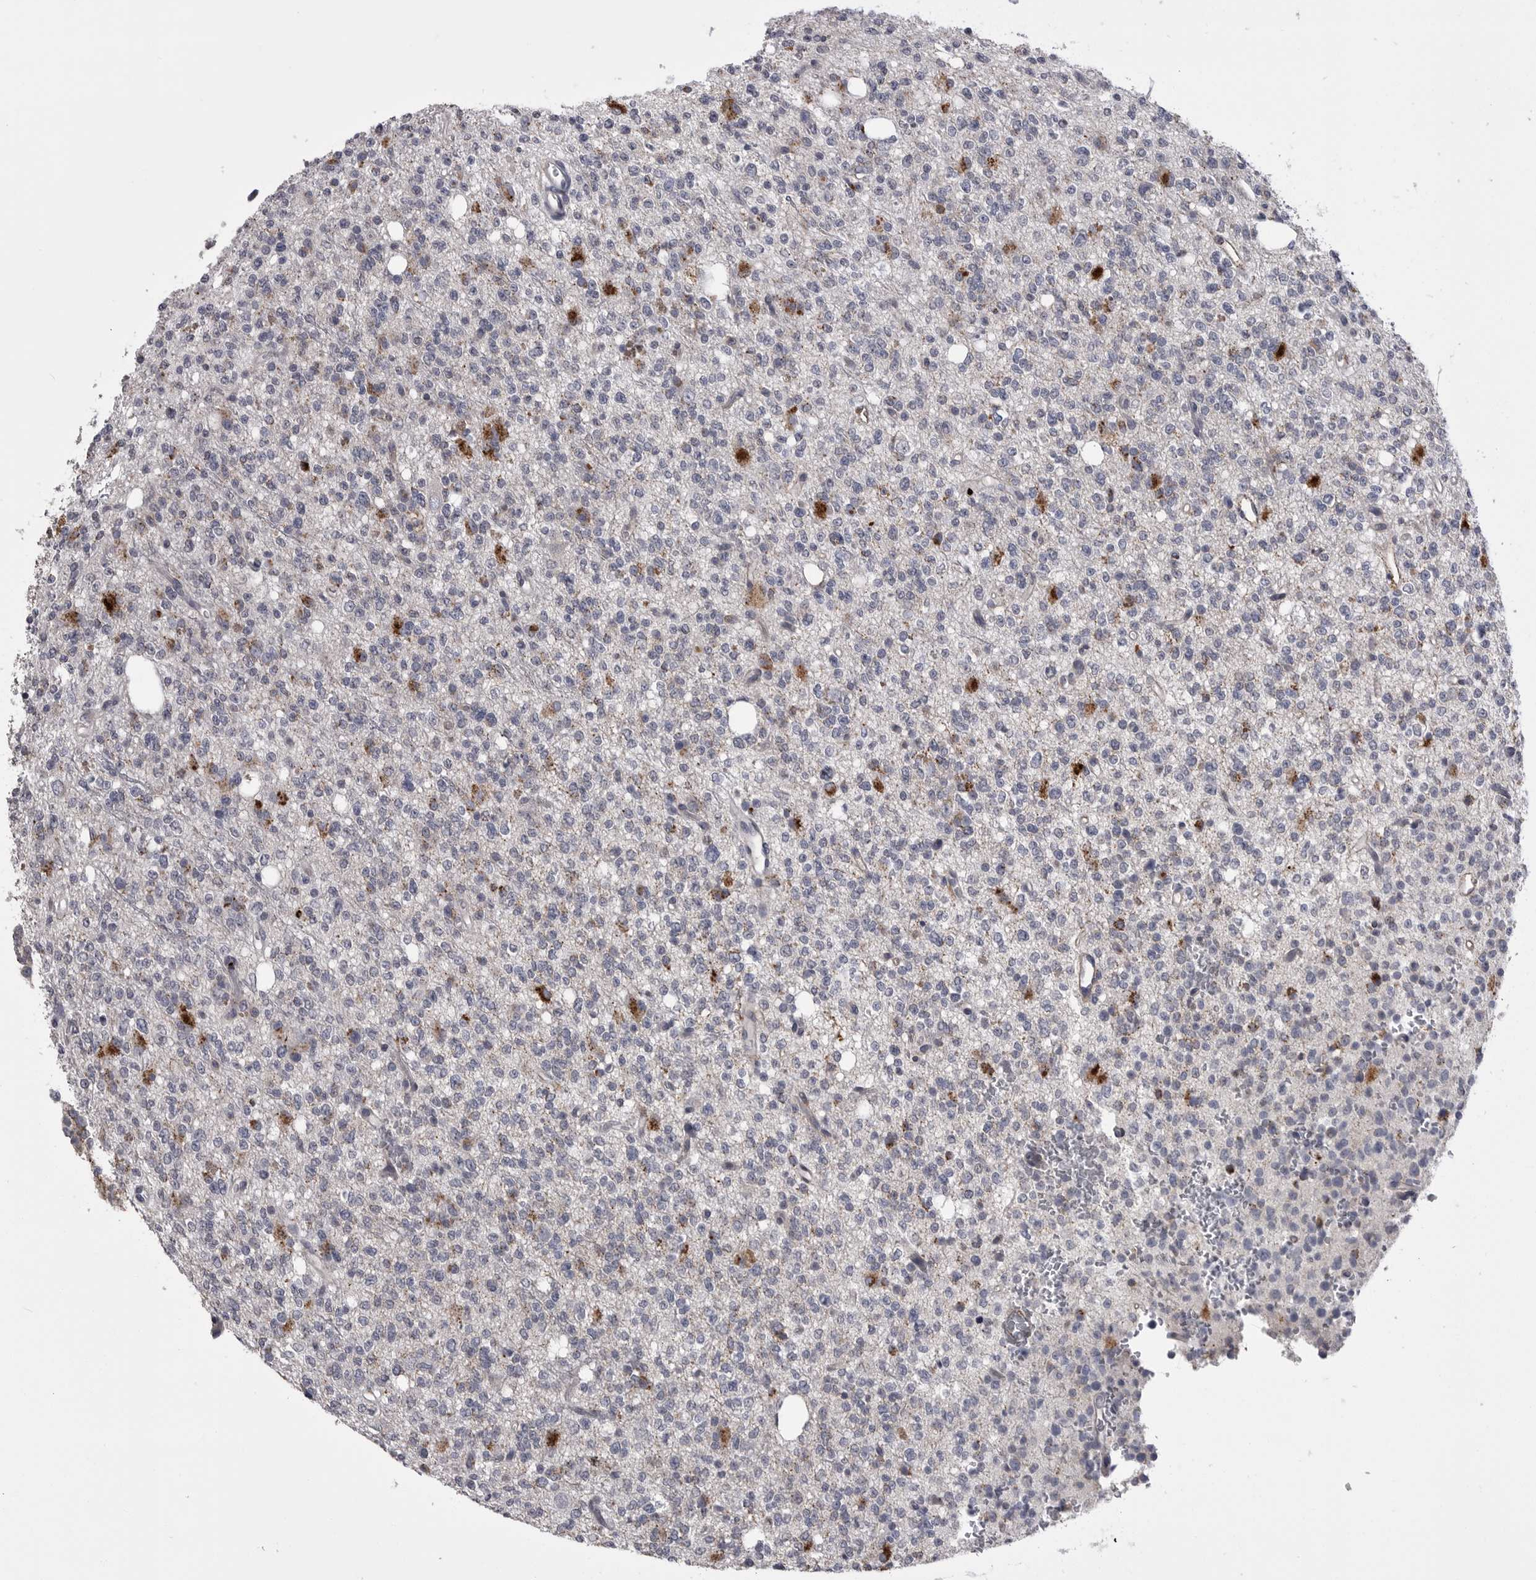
{"staining": {"intensity": "strong", "quantity": "25%-75%", "location": "cytoplasmic/membranous"}, "tissue": "glioma", "cell_type": "Tumor cells", "image_type": "cancer", "snomed": [{"axis": "morphology", "description": "Glioma, malignant, High grade"}, {"axis": "topography", "description": "Brain"}], "caption": "Human malignant high-grade glioma stained for a protein (brown) reveals strong cytoplasmic/membranous positive staining in approximately 25%-75% of tumor cells.", "gene": "PSPN", "patient": {"sex": "female", "age": 62}}